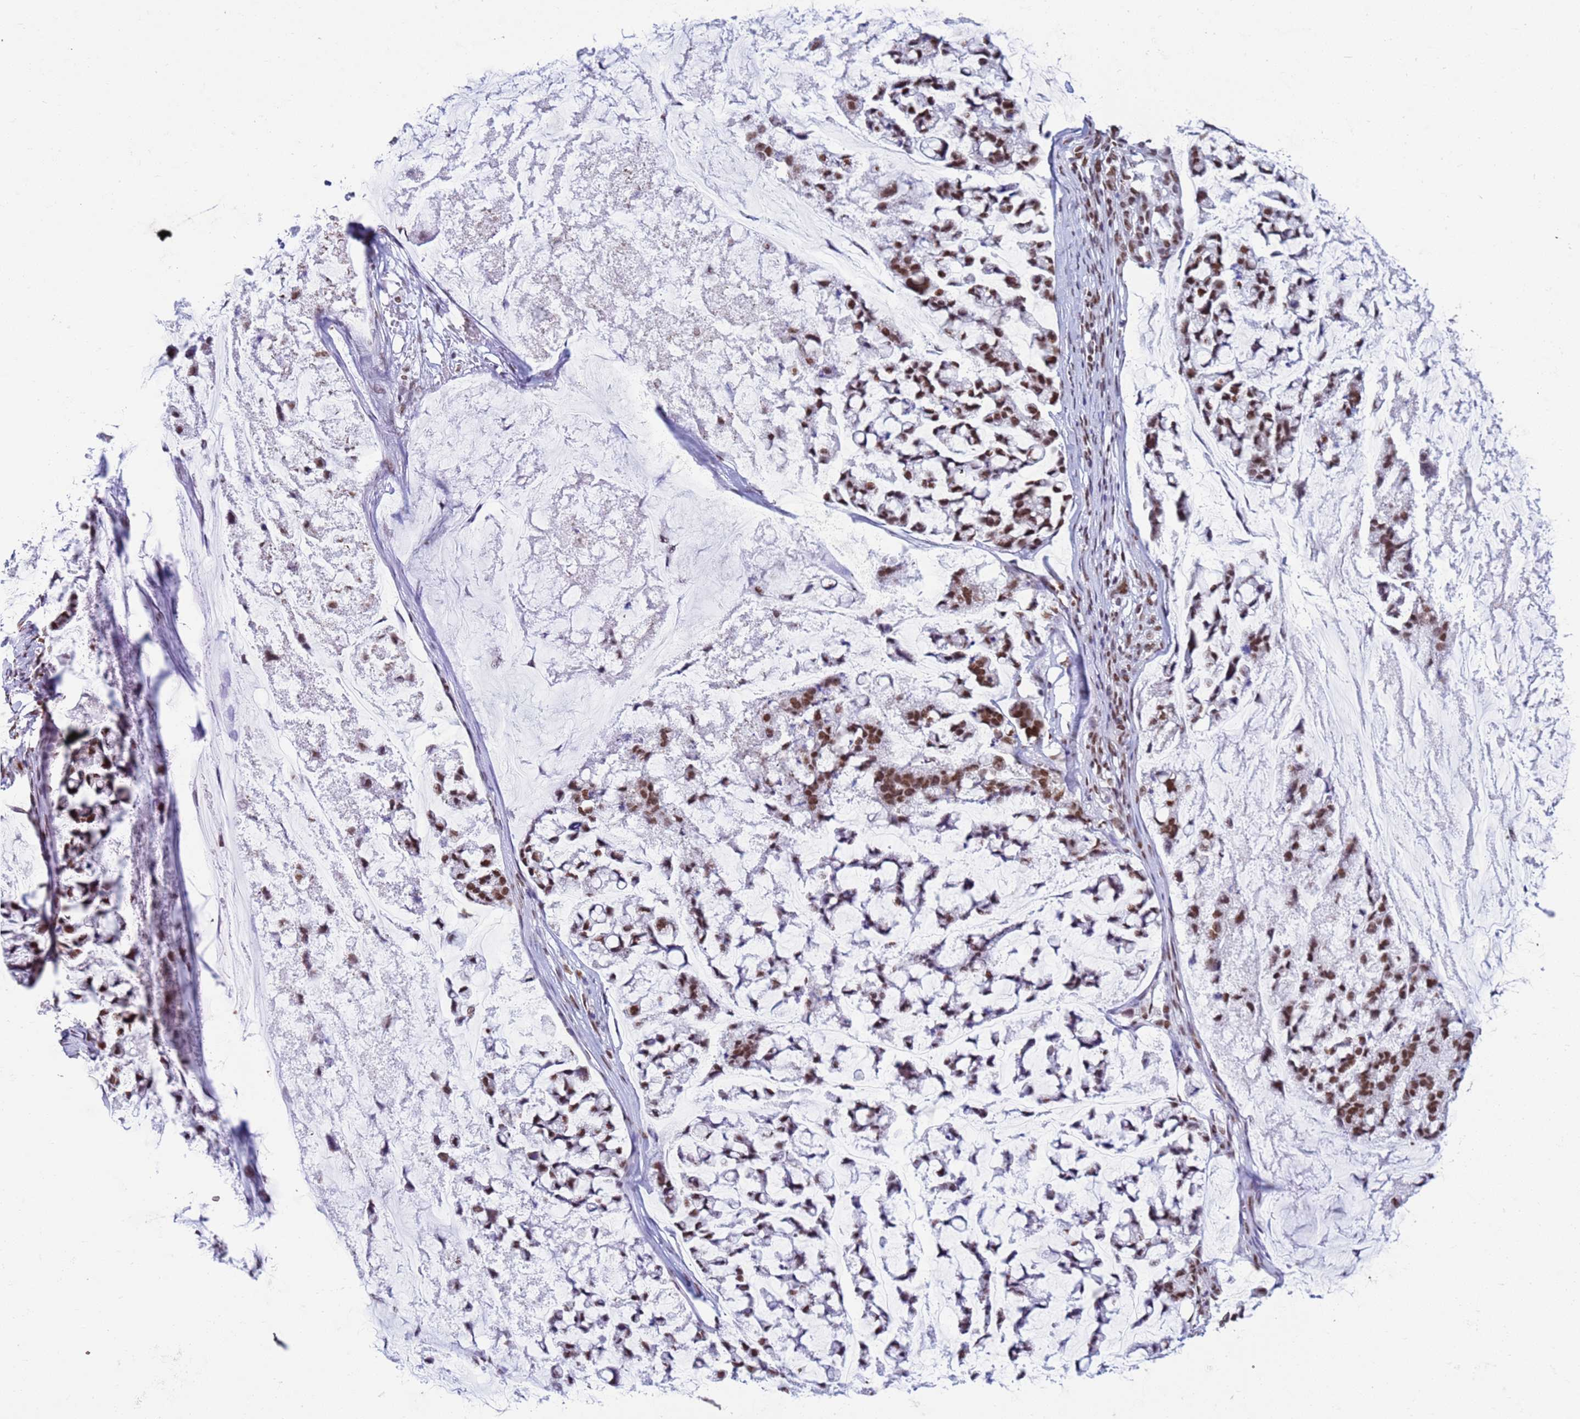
{"staining": {"intensity": "moderate", "quantity": ">75%", "location": "nuclear"}, "tissue": "stomach cancer", "cell_type": "Tumor cells", "image_type": "cancer", "snomed": [{"axis": "morphology", "description": "Adenocarcinoma, NOS"}, {"axis": "topography", "description": "Stomach, lower"}], "caption": "Stomach cancer (adenocarcinoma) stained with a brown dye shows moderate nuclear positive staining in approximately >75% of tumor cells.", "gene": "FAM170B", "patient": {"sex": "male", "age": 67}}